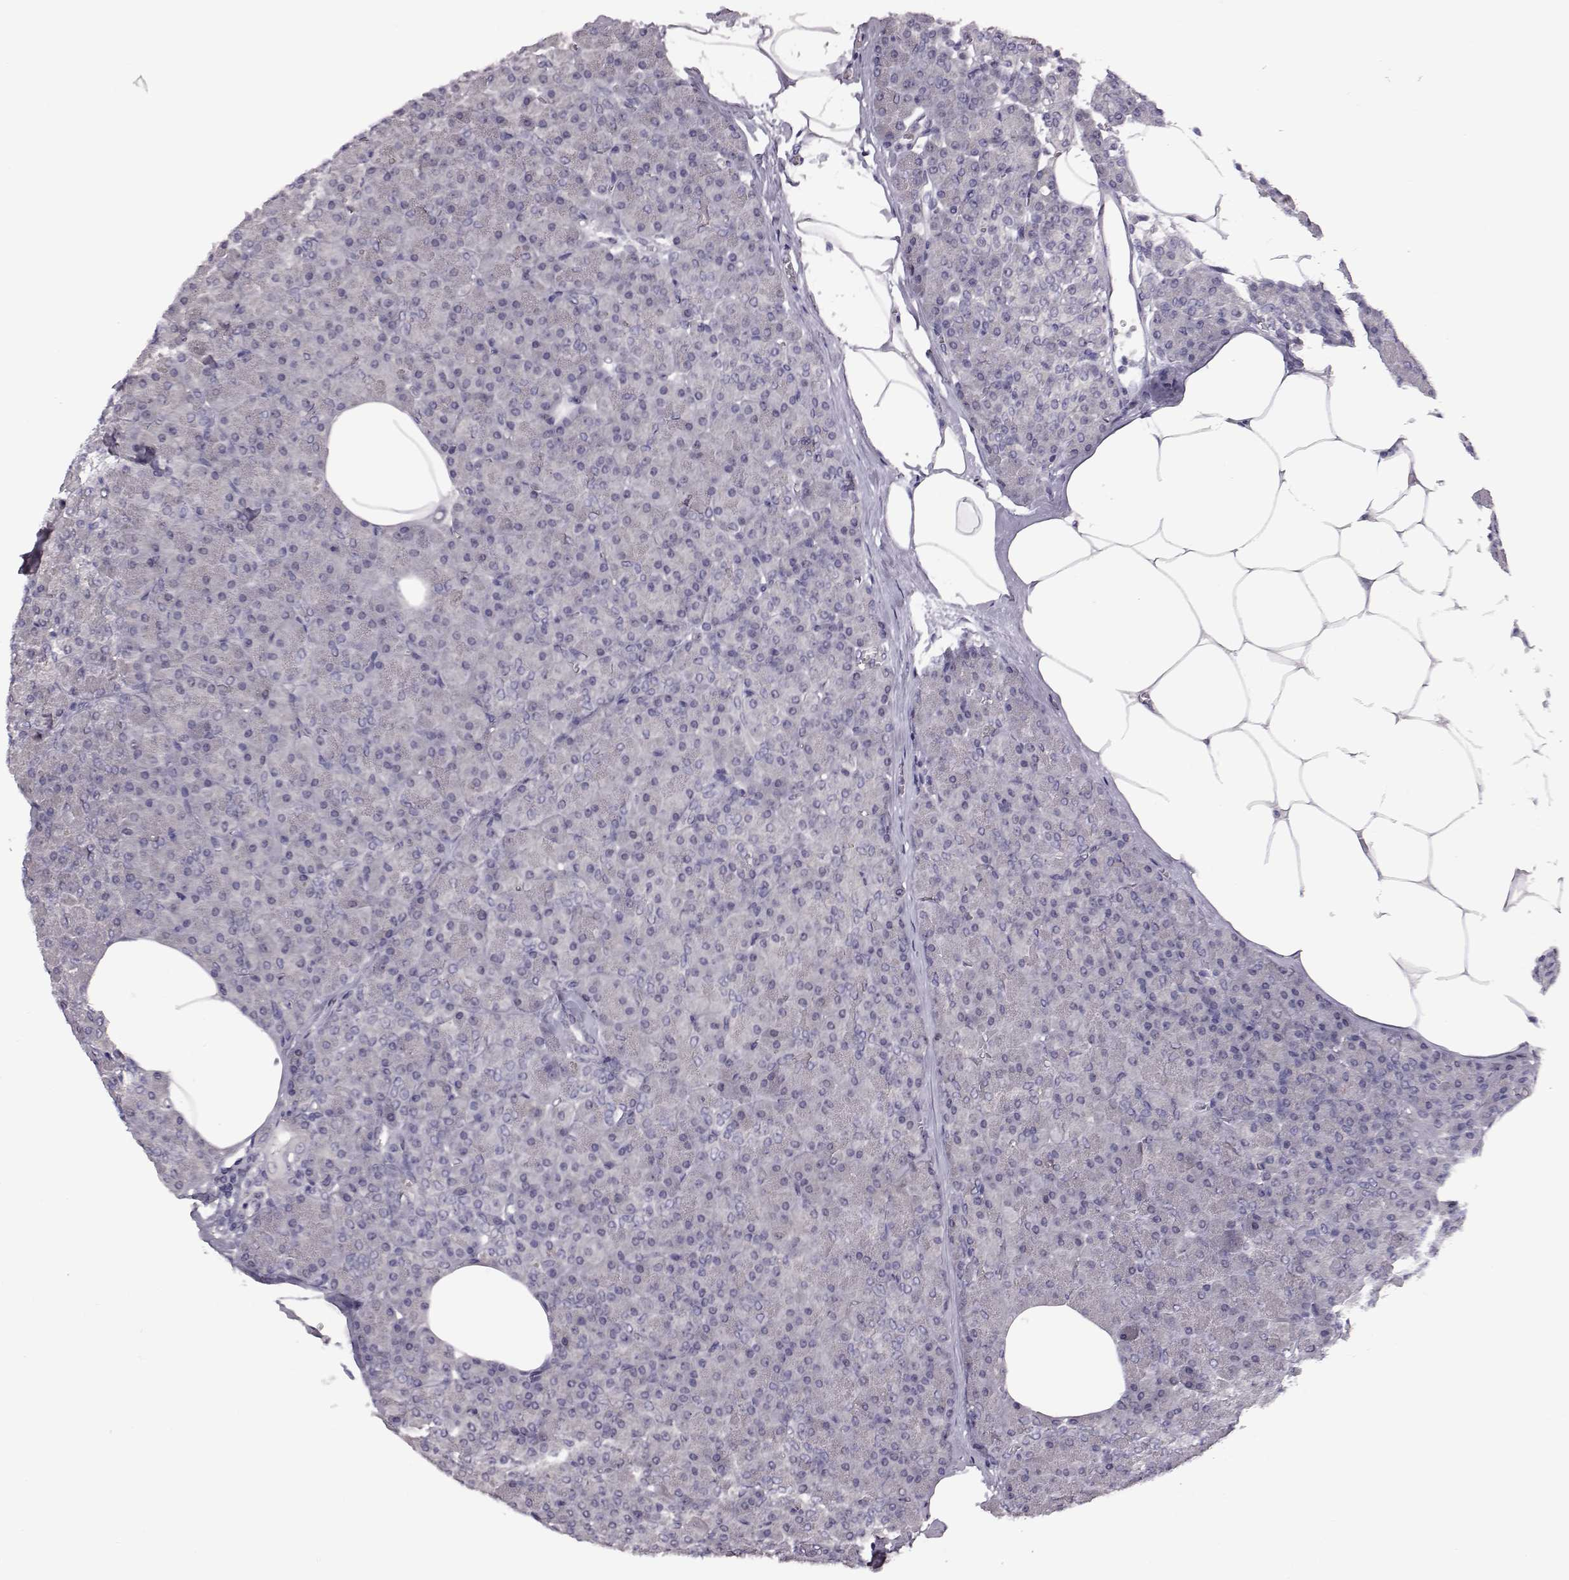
{"staining": {"intensity": "negative", "quantity": "none", "location": "none"}, "tissue": "pancreas", "cell_type": "Exocrine glandular cells", "image_type": "normal", "snomed": [{"axis": "morphology", "description": "Normal tissue, NOS"}, {"axis": "topography", "description": "Pancreas"}], "caption": "Pancreas stained for a protein using immunohistochemistry (IHC) exhibits no positivity exocrine glandular cells.", "gene": "C10orf62", "patient": {"sex": "female", "age": 45}}